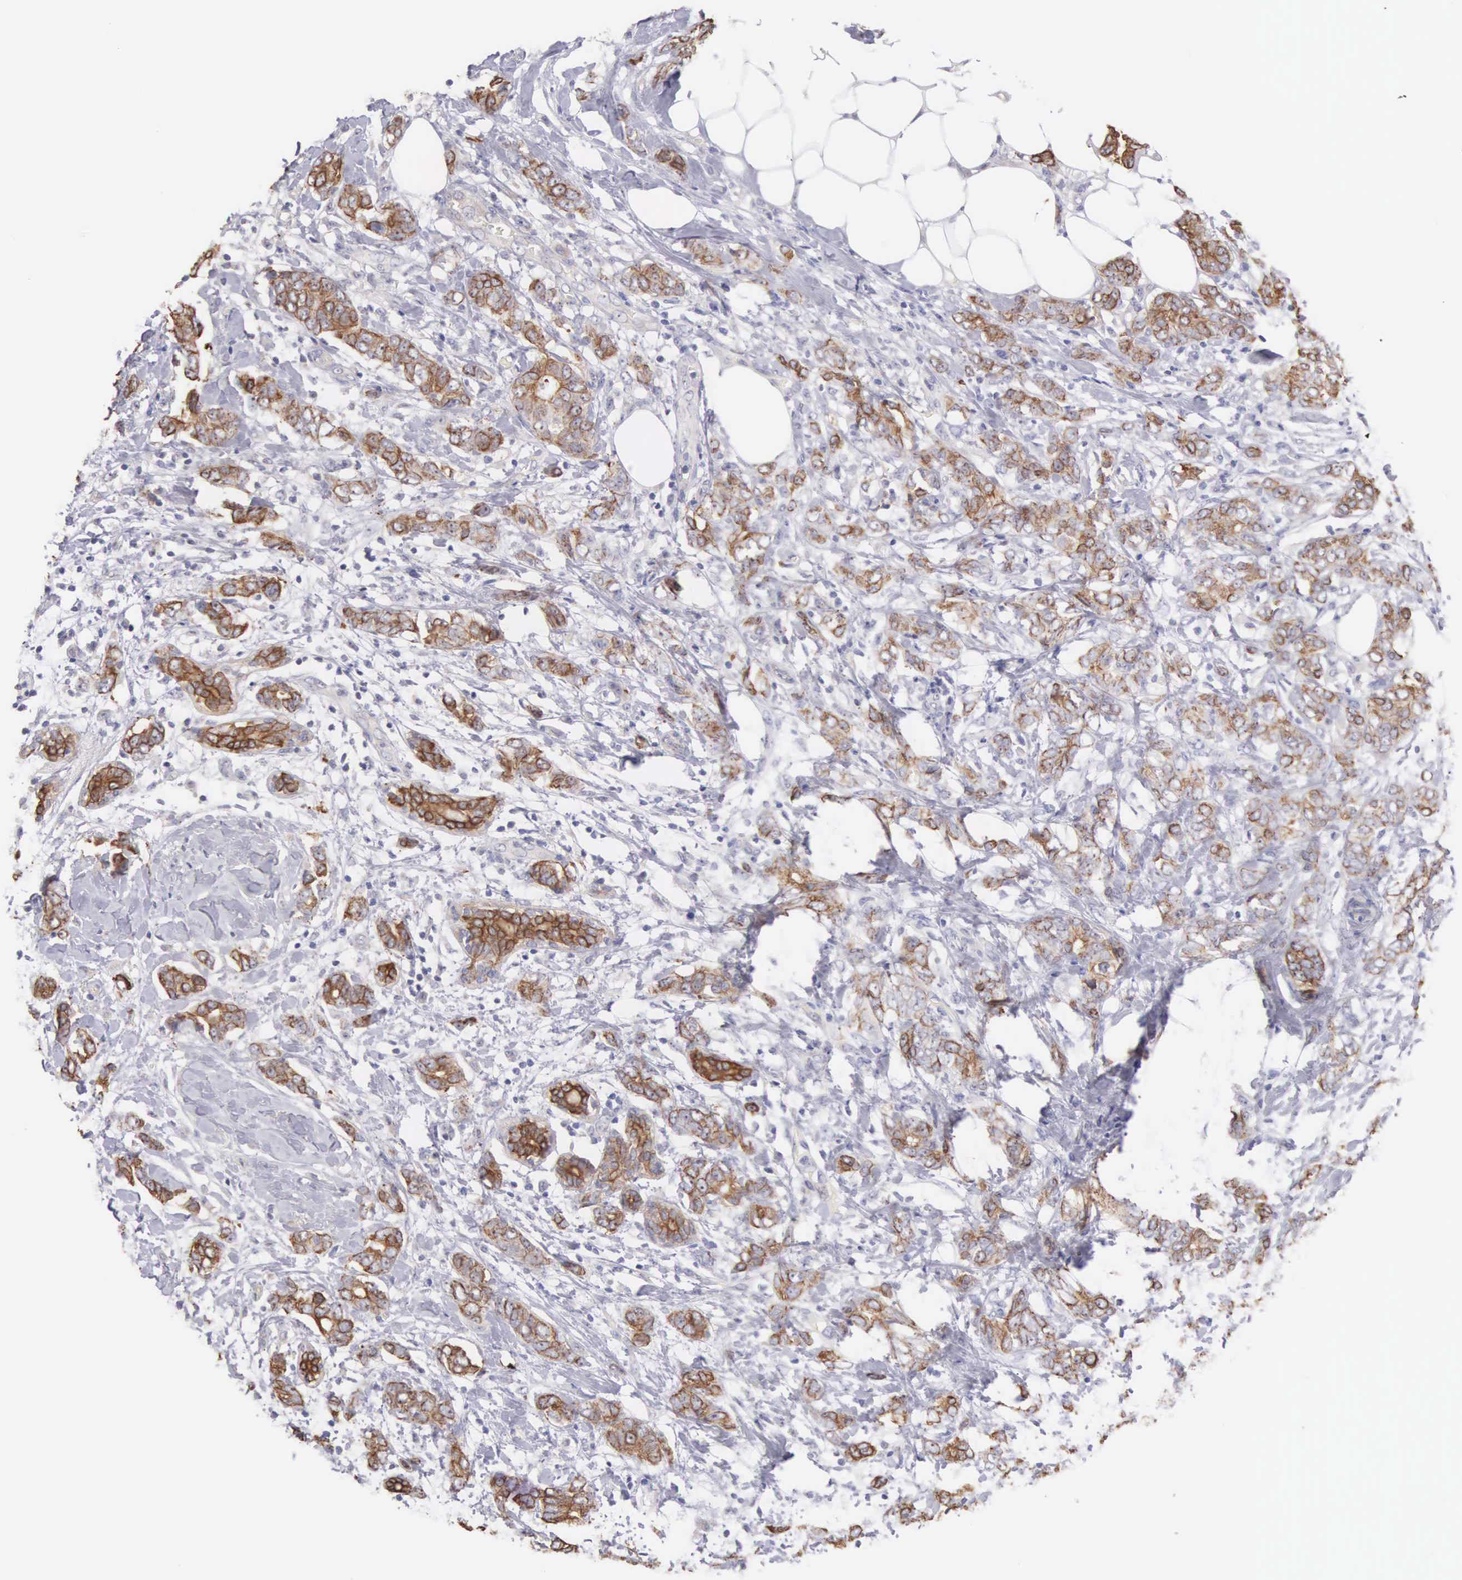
{"staining": {"intensity": "moderate", "quantity": "25%-75%", "location": "cytoplasmic/membranous"}, "tissue": "breast cancer", "cell_type": "Tumor cells", "image_type": "cancer", "snomed": [{"axis": "morphology", "description": "Duct carcinoma"}, {"axis": "topography", "description": "Breast"}], "caption": "Moderate cytoplasmic/membranous protein staining is present in approximately 25%-75% of tumor cells in breast intraductal carcinoma. Immunohistochemistry stains the protein in brown and the nuclei are stained blue.", "gene": "PIR", "patient": {"sex": "female", "age": 53}}